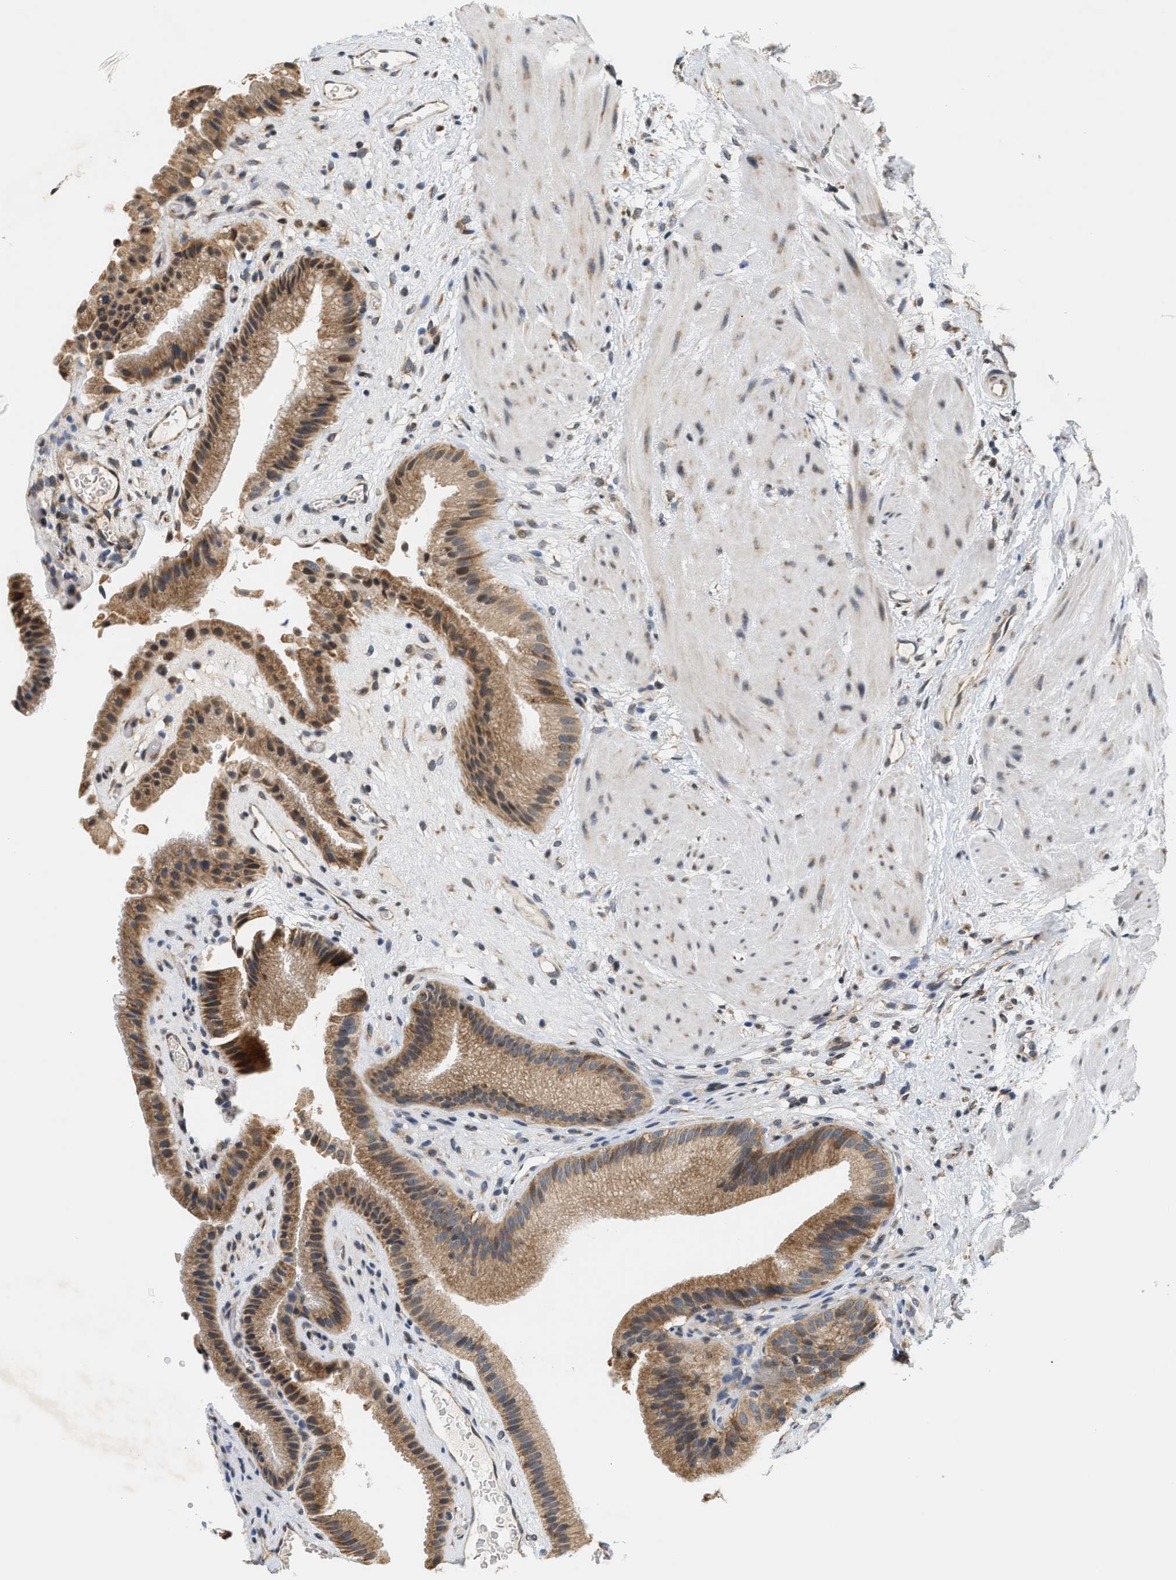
{"staining": {"intensity": "moderate", "quantity": ">75%", "location": "cytoplasmic/membranous"}, "tissue": "gallbladder", "cell_type": "Glandular cells", "image_type": "normal", "snomed": [{"axis": "morphology", "description": "Normal tissue, NOS"}, {"axis": "topography", "description": "Gallbladder"}], "caption": "A photomicrograph showing moderate cytoplasmic/membranous staining in approximately >75% of glandular cells in normal gallbladder, as visualized by brown immunohistochemical staining.", "gene": "GIGYF1", "patient": {"sex": "male", "age": 49}}